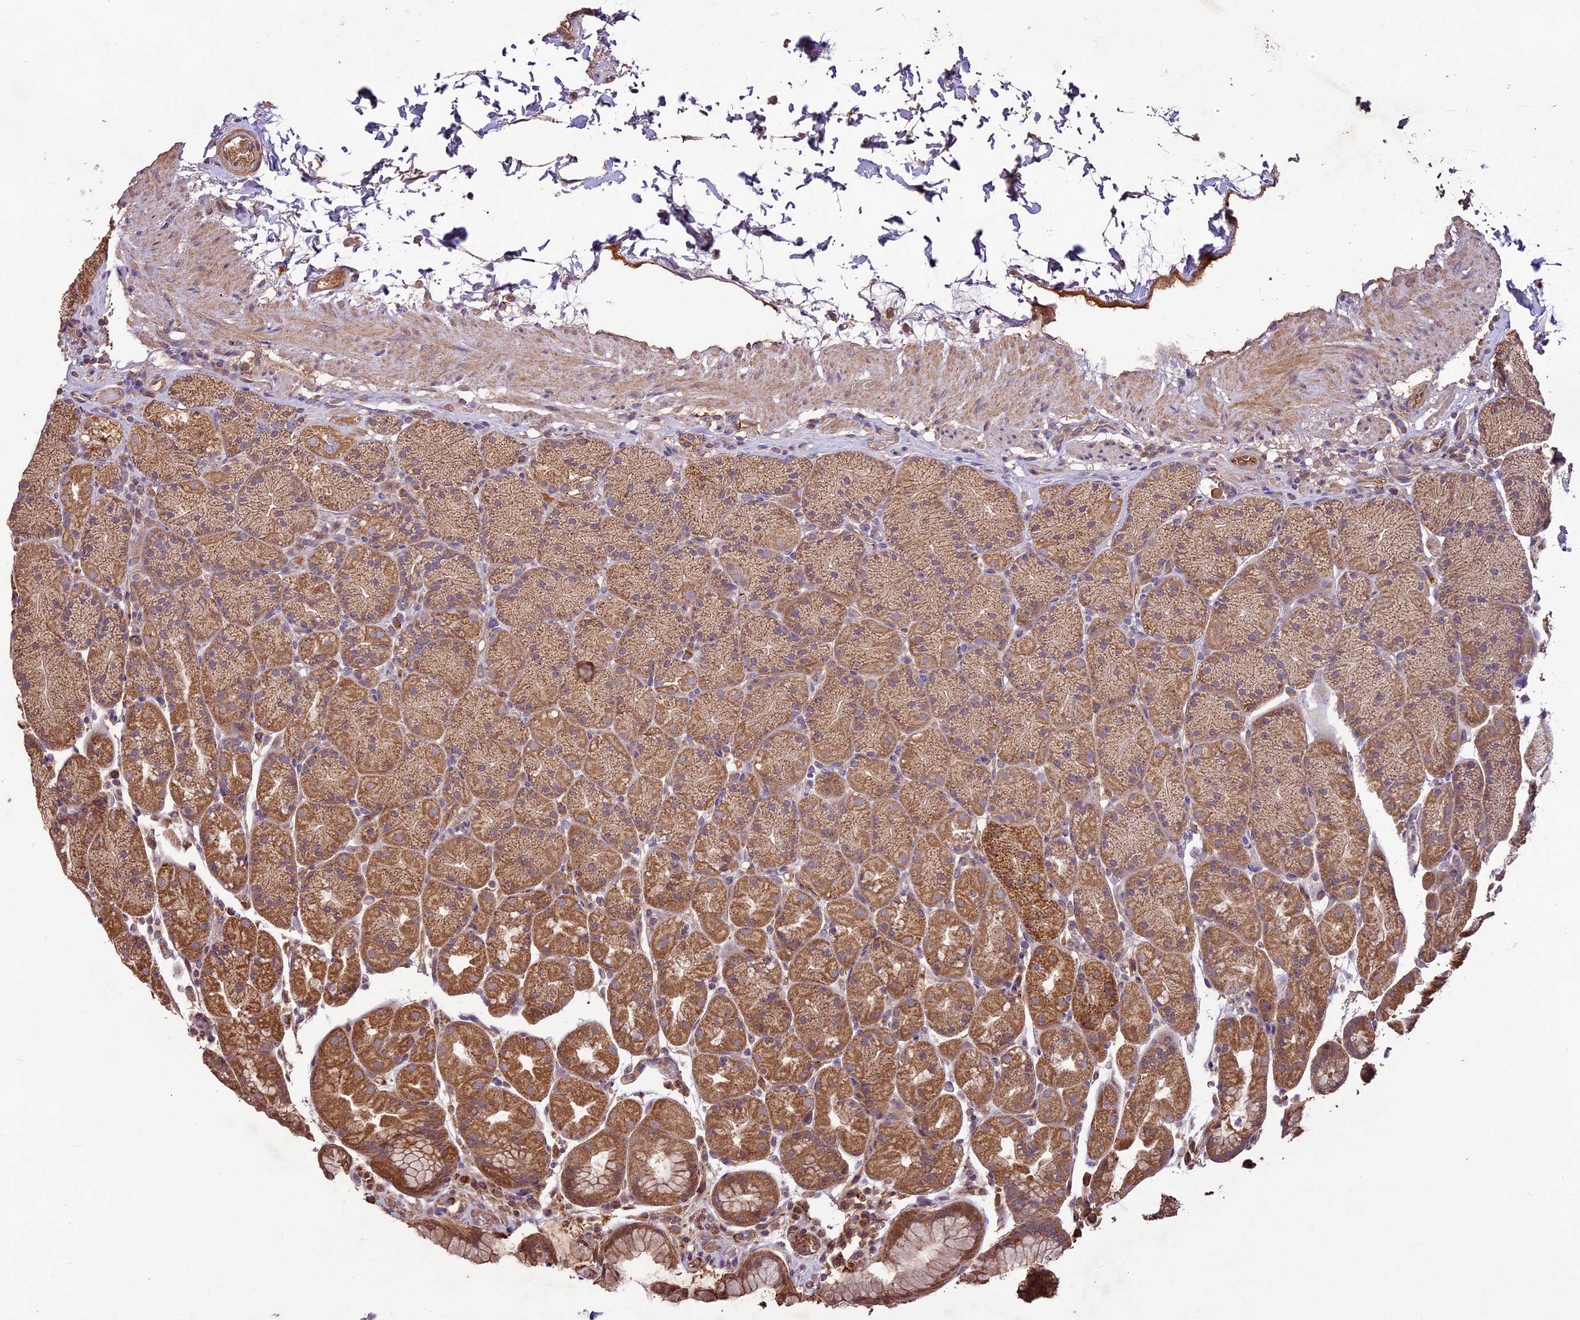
{"staining": {"intensity": "moderate", "quantity": ">75%", "location": "cytoplasmic/membranous"}, "tissue": "stomach", "cell_type": "Glandular cells", "image_type": "normal", "snomed": [{"axis": "morphology", "description": "Normal tissue, NOS"}, {"axis": "topography", "description": "Stomach, upper"}, {"axis": "topography", "description": "Stomach, lower"}], "caption": "Immunohistochemistry (IHC) of normal human stomach reveals medium levels of moderate cytoplasmic/membranous staining in about >75% of glandular cells.", "gene": "CRLF1", "patient": {"sex": "male", "age": 67}}